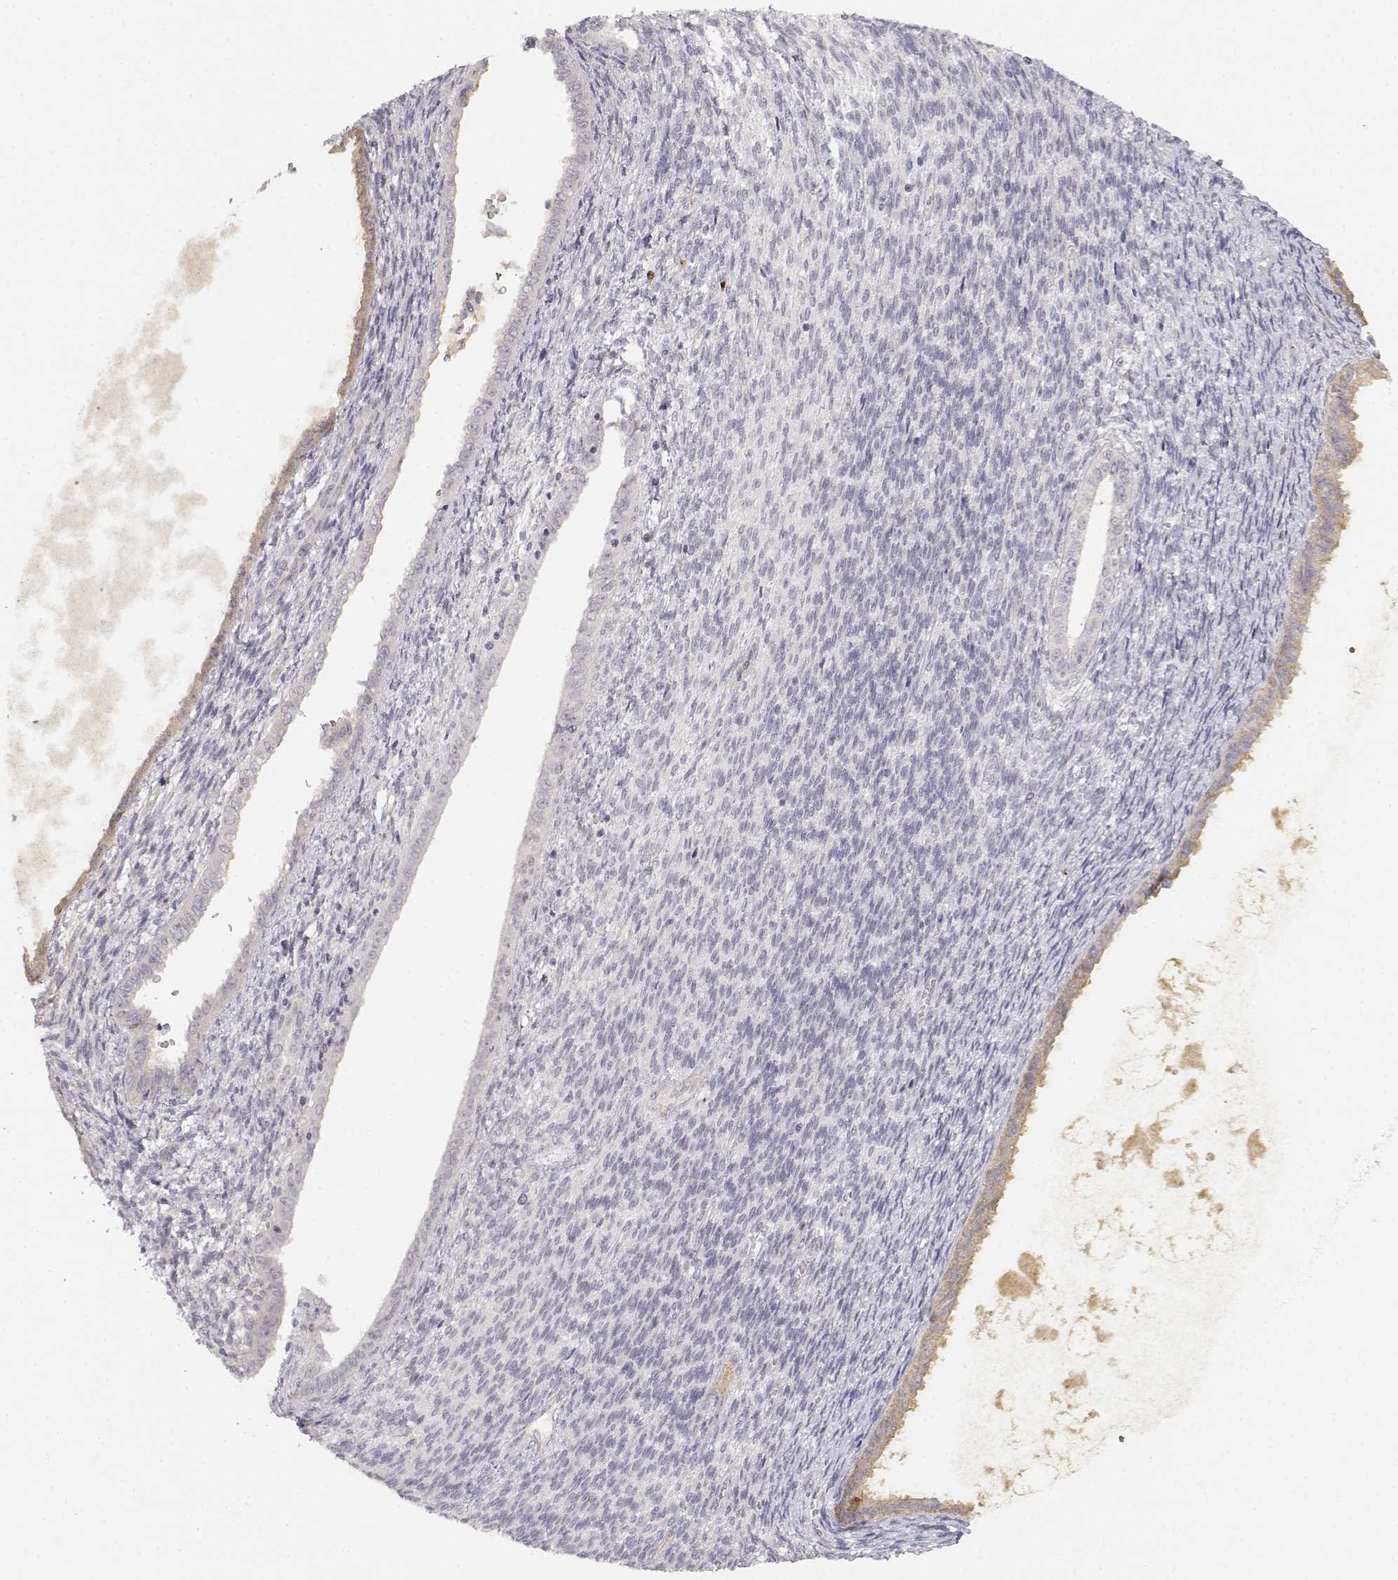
{"staining": {"intensity": "negative", "quantity": "none", "location": "none"}, "tissue": "endometrial cancer", "cell_type": "Tumor cells", "image_type": "cancer", "snomed": [{"axis": "morphology", "description": "Adenocarcinoma, NOS"}, {"axis": "topography", "description": "Endometrium"}], "caption": "A high-resolution image shows immunohistochemistry (IHC) staining of endometrial cancer, which shows no significant staining in tumor cells. The staining was performed using DAB to visualize the protein expression in brown, while the nuclei were stained in blue with hematoxylin (Magnification: 20x).", "gene": "EAF2", "patient": {"sex": "female", "age": 86}}